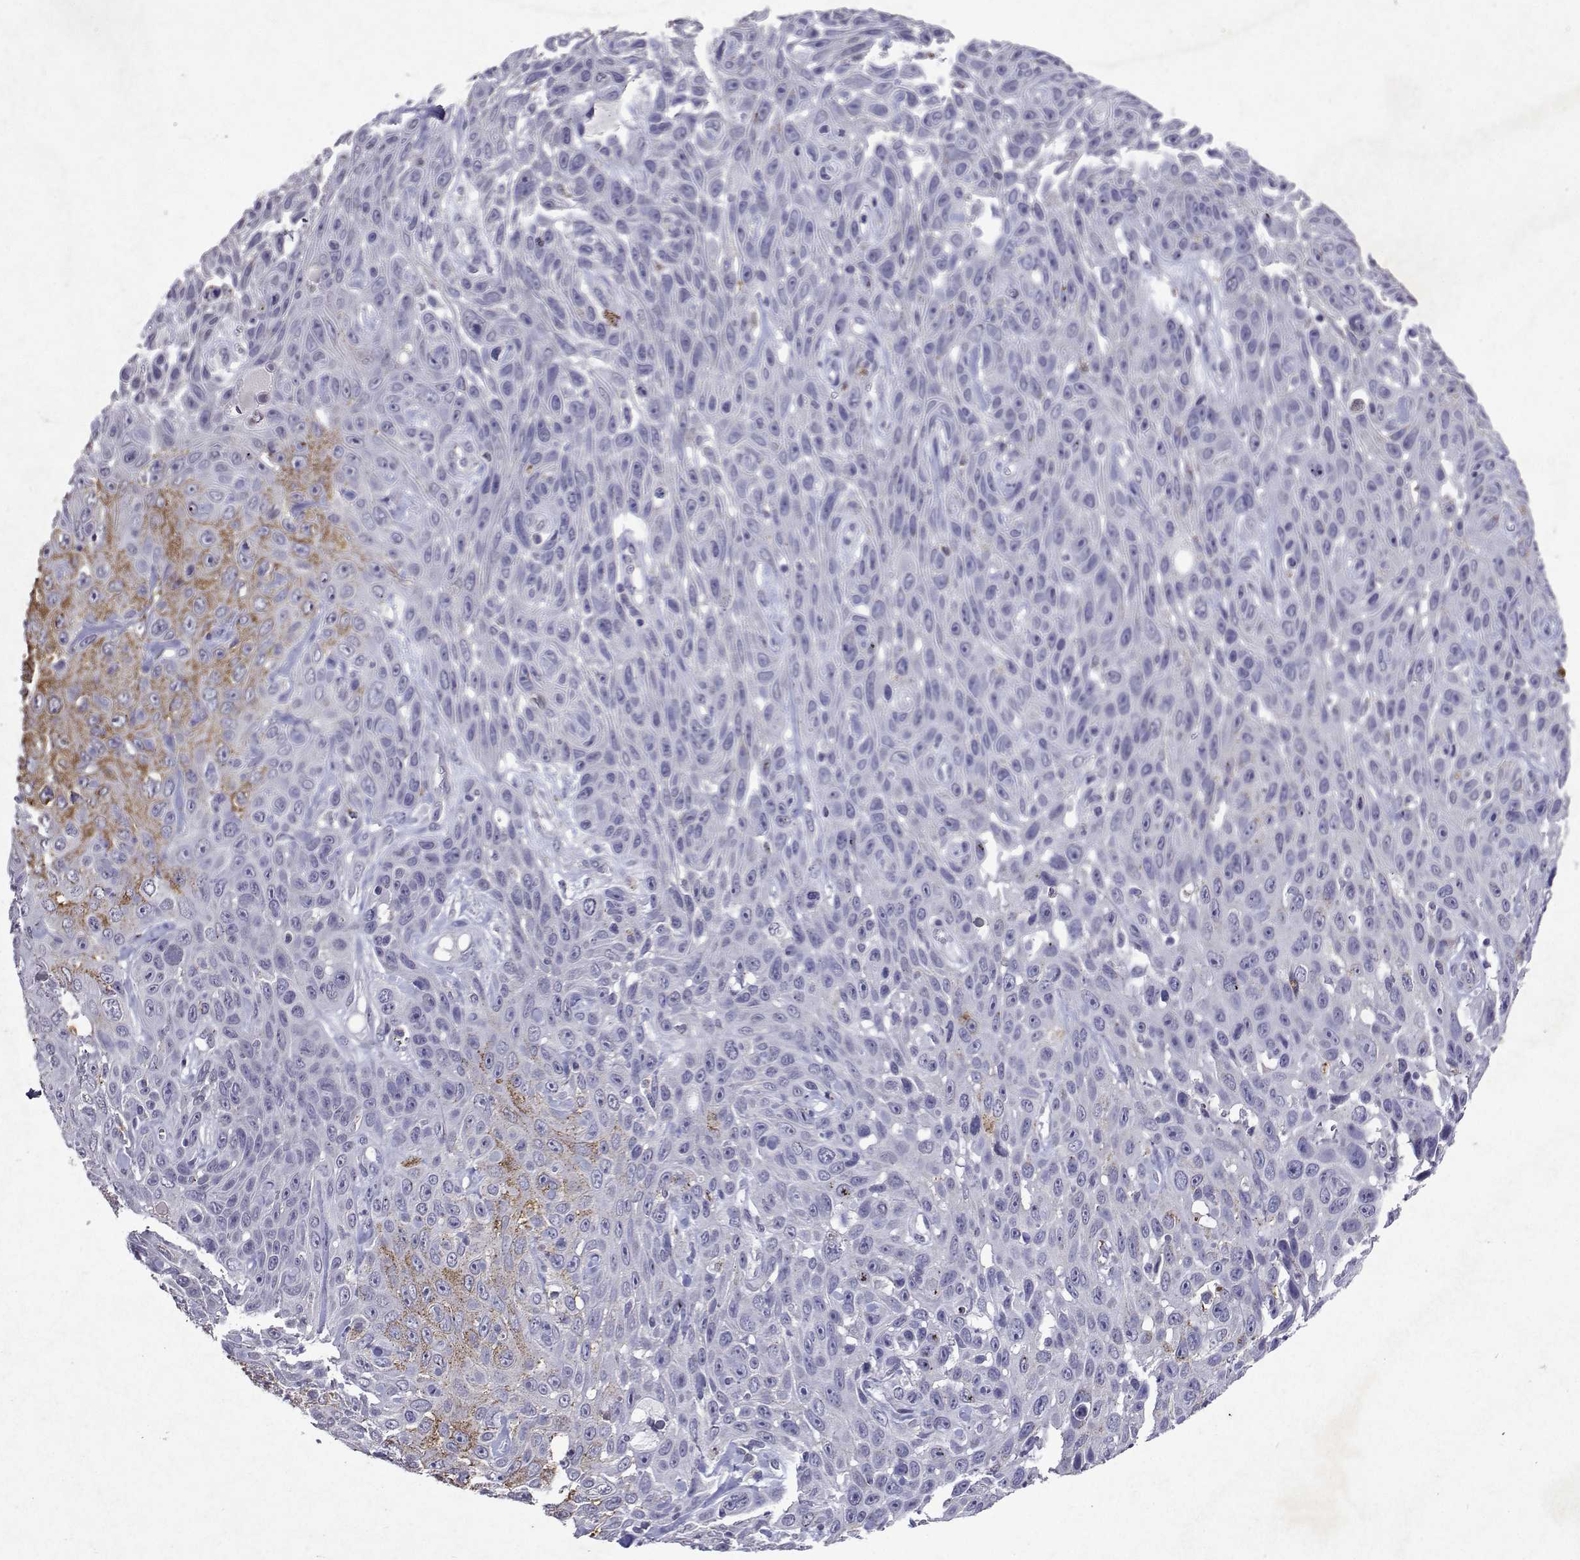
{"staining": {"intensity": "moderate", "quantity": "<25%", "location": "cytoplasmic/membranous"}, "tissue": "skin cancer", "cell_type": "Tumor cells", "image_type": "cancer", "snomed": [{"axis": "morphology", "description": "Squamous cell carcinoma, NOS"}, {"axis": "topography", "description": "Skin"}], "caption": "Brown immunohistochemical staining in human skin cancer (squamous cell carcinoma) shows moderate cytoplasmic/membranous expression in approximately <25% of tumor cells.", "gene": "DUSP28", "patient": {"sex": "male", "age": 82}}